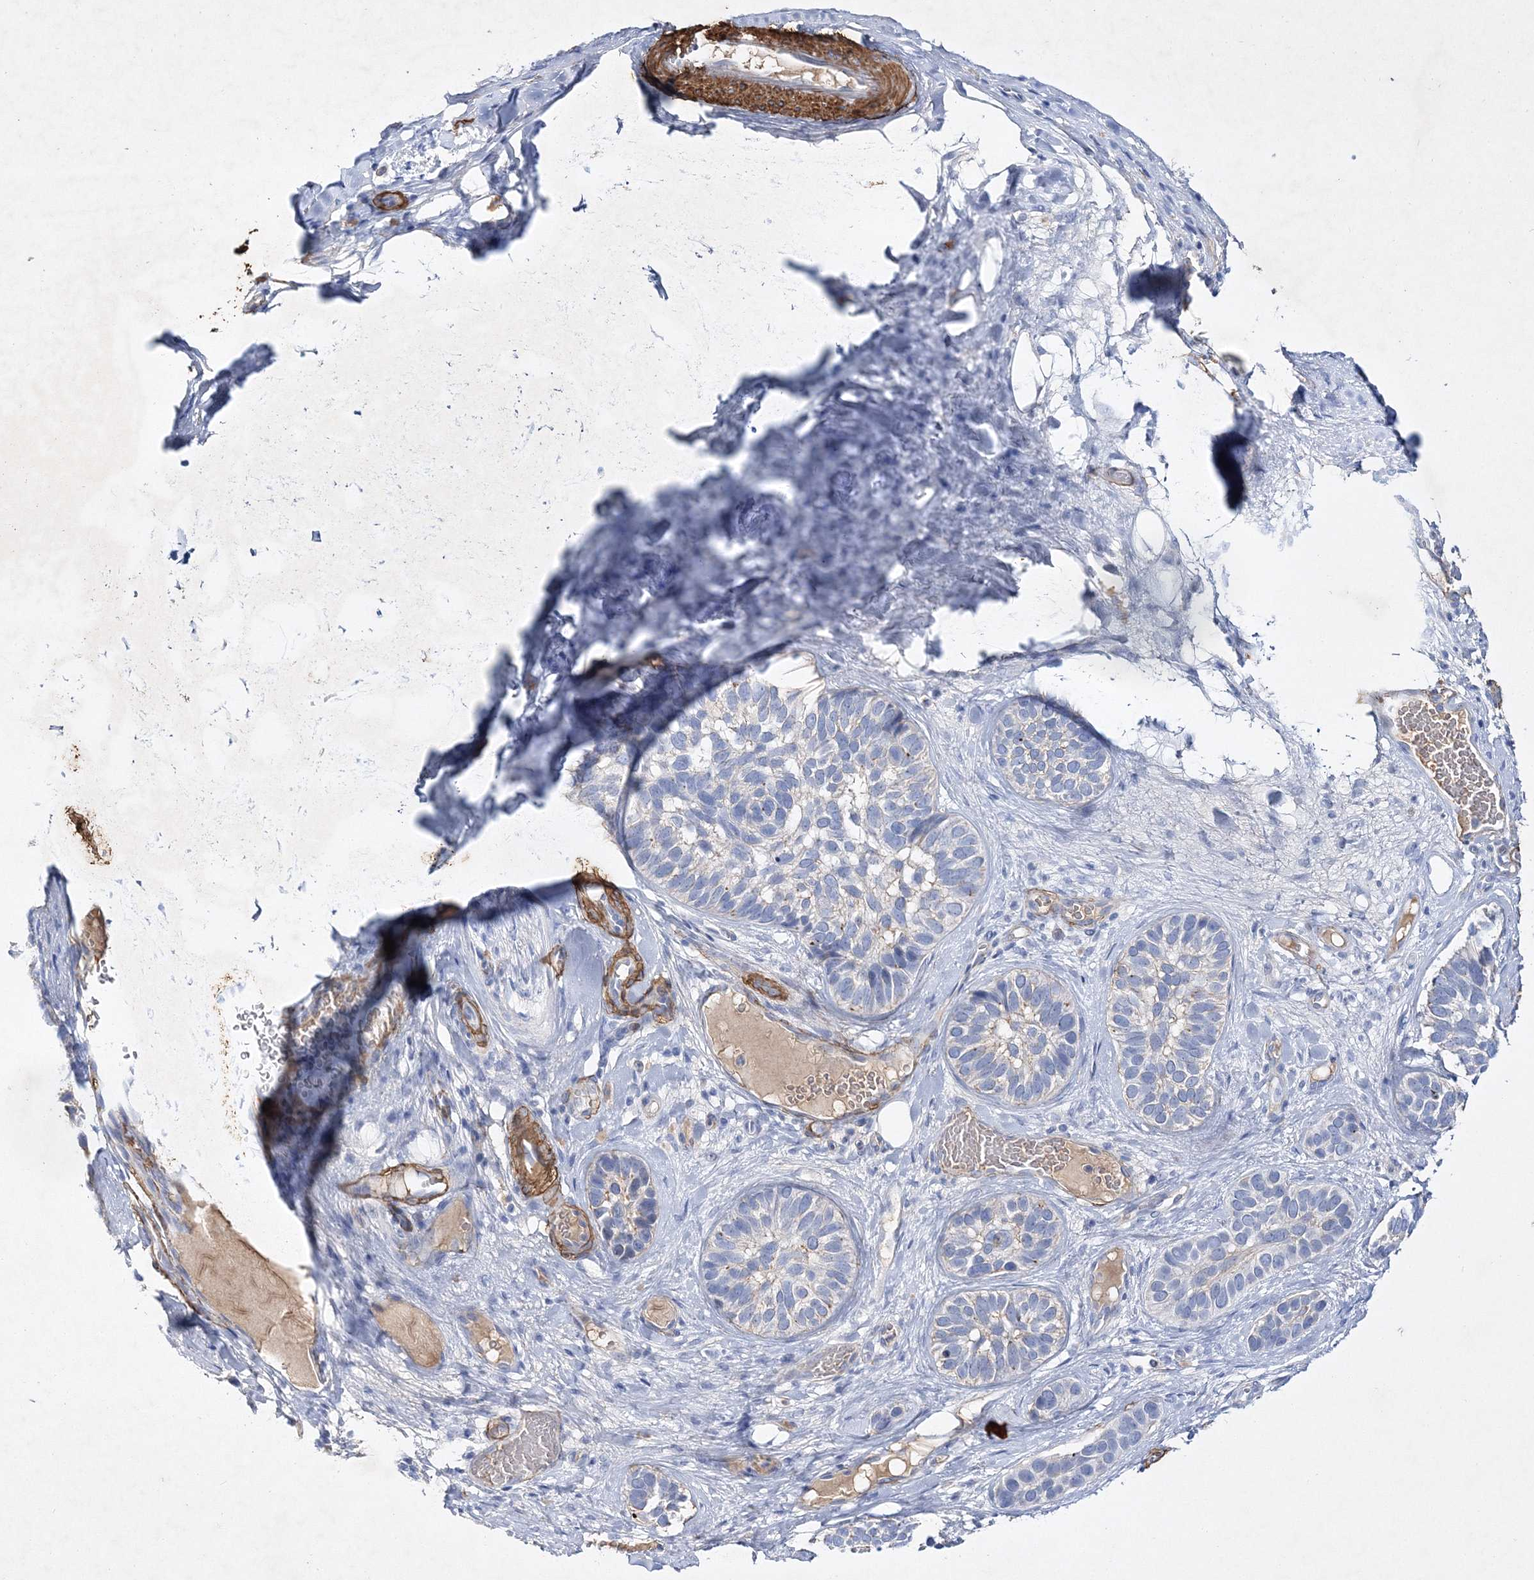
{"staining": {"intensity": "negative", "quantity": "none", "location": "none"}, "tissue": "skin cancer", "cell_type": "Tumor cells", "image_type": "cancer", "snomed": [{"axis": "morphology", "description": "Basal cell carcinoma"}, {"axis": "topography", "description": "Skin"}], "caption": "Tumor cells show no significant protein positivity in basal cell carcinoma (skin).", "gene": "RTN2", "patient": {"sex": "male", "age": 62}}